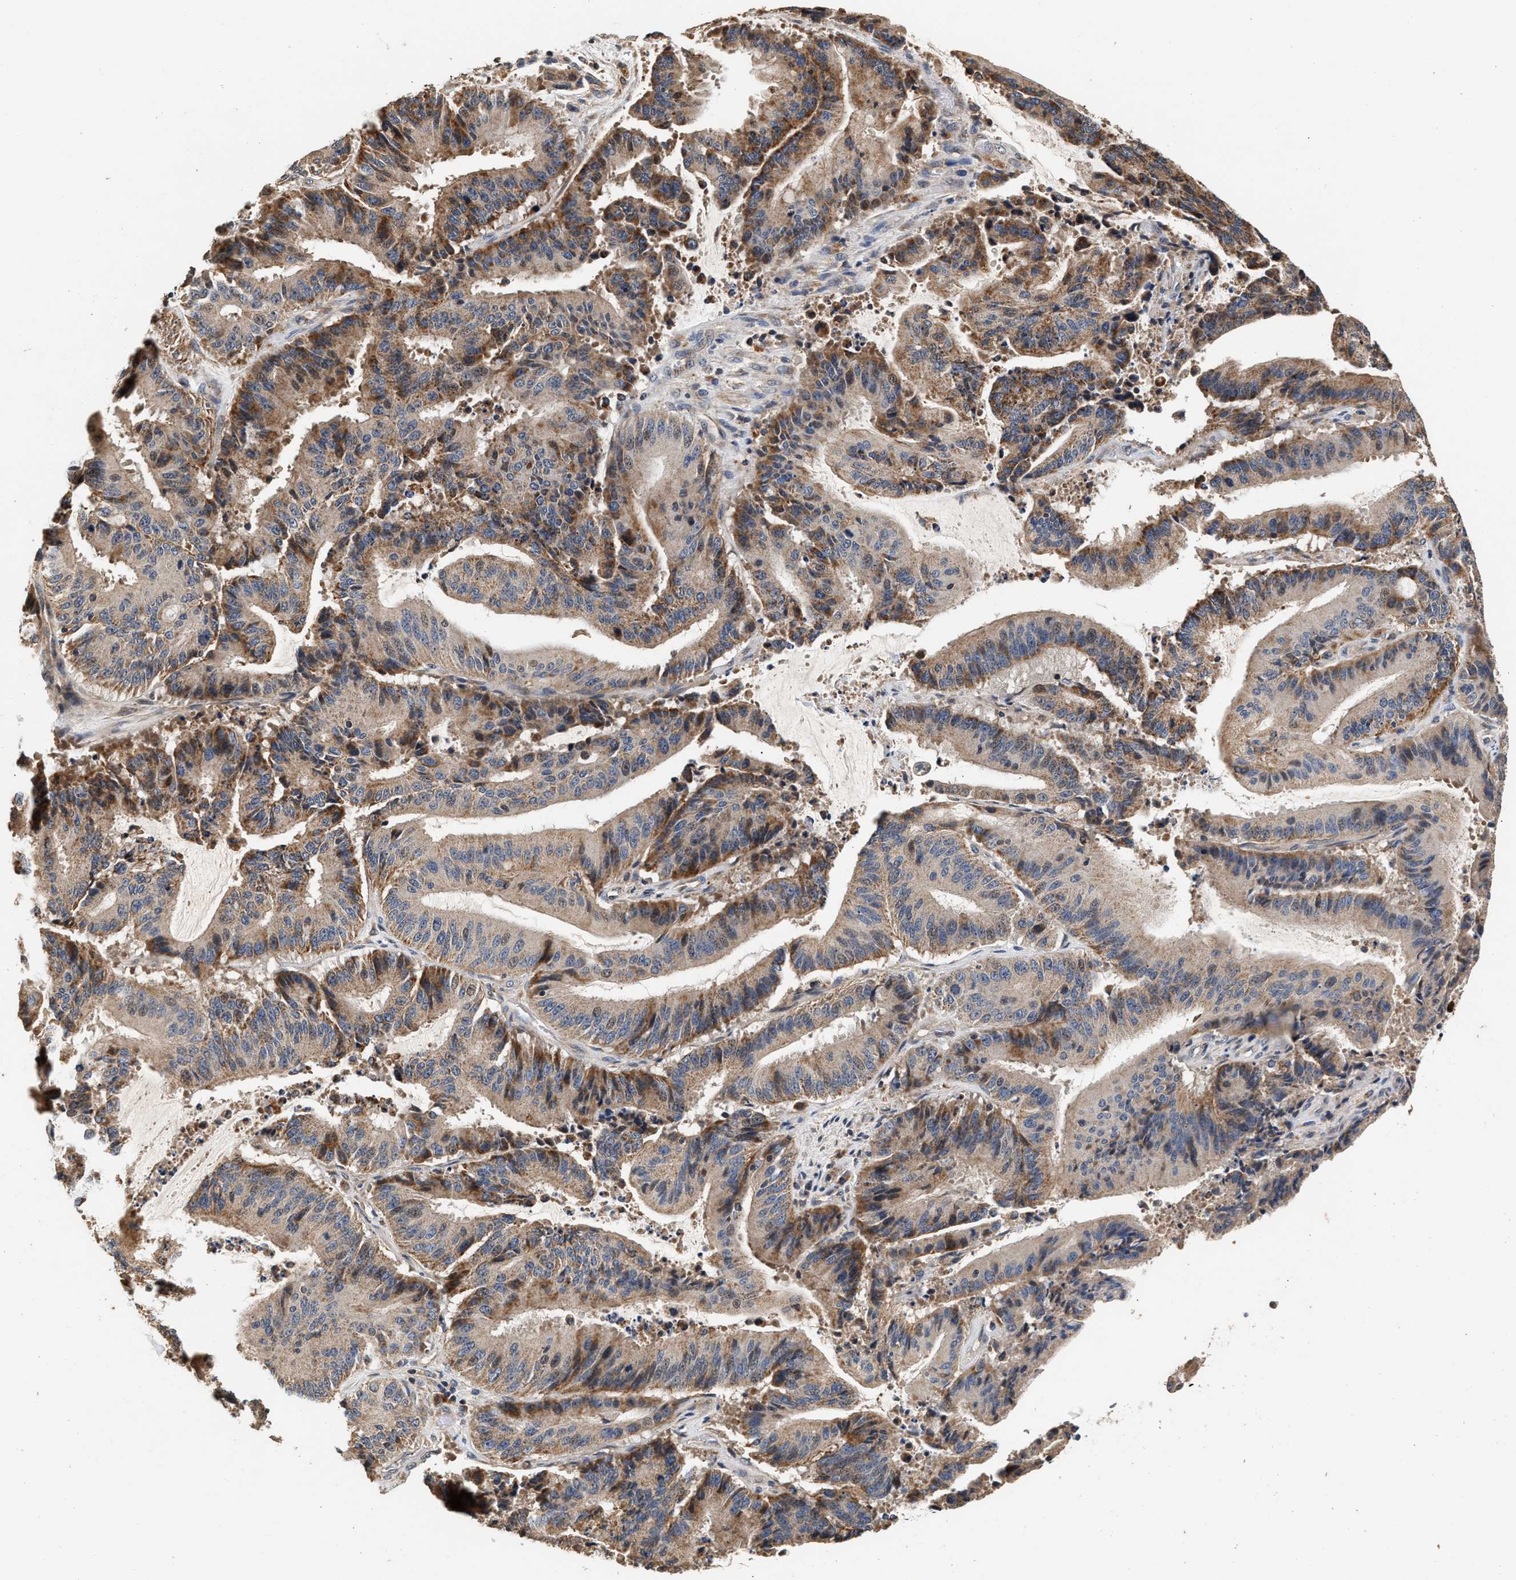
{"staining": {"intensity": "moderate", "quantity": ">75%", "location": "cytoplasmic/membranous"}, "tissue": "liver cancer", "cell_type": "Tumor cells", "image_type": "cancer", "snomed": [{"axis": "morphology", "description": "Normal tissue, NOS"}, {"axis": "morphology", "description": "Cholangiocarcinoma"}, {"axis": "topography", "description": "Liver"}, {"axis": "topography", "description": "Peripheral nerve tissue"}], "caption": "Protein expression by IHC reveals moderate cytoplasmic/membranous positivity in approximately >75% of tumor cells in liver cancer.", "gene": "PTGR3", "patient": {"sex": "female", "age": 73}}